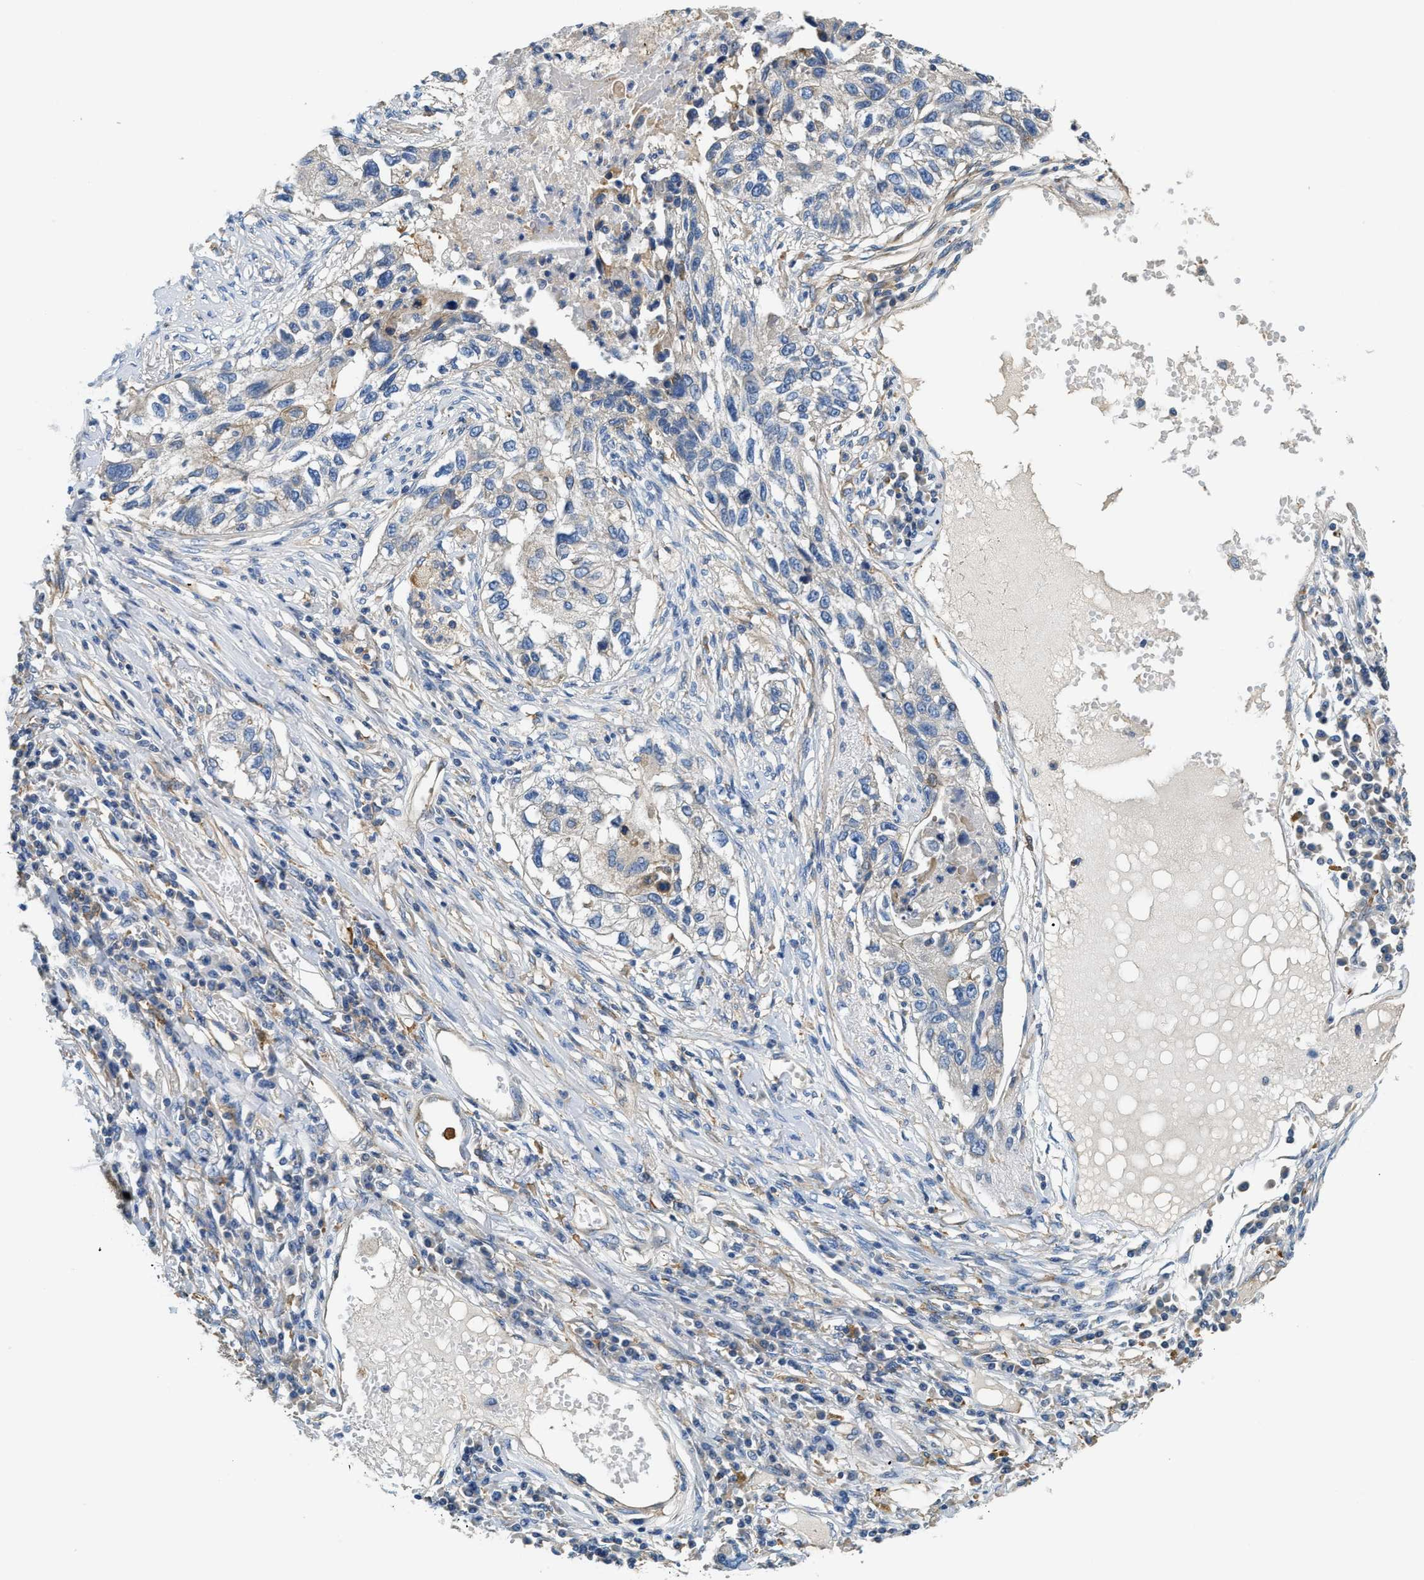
{"staining": {"intensity": "negative", "quantity": "none", "location": "none"}, "tissue": "lung cancer", "cell_type": "Tumor cells", "image_type": "cancer", "snomed": [{"axis": "morphology", "description": "Squamous cell carcinoma, NOS"}, {"axis": "topography", "description": "Lung"}], "caption": "Lung cancer stained for a protein using IHC reveals no expression tumor cells.", "gene": "NSUN7", "patient": {"sex": "male", "age": 71}}